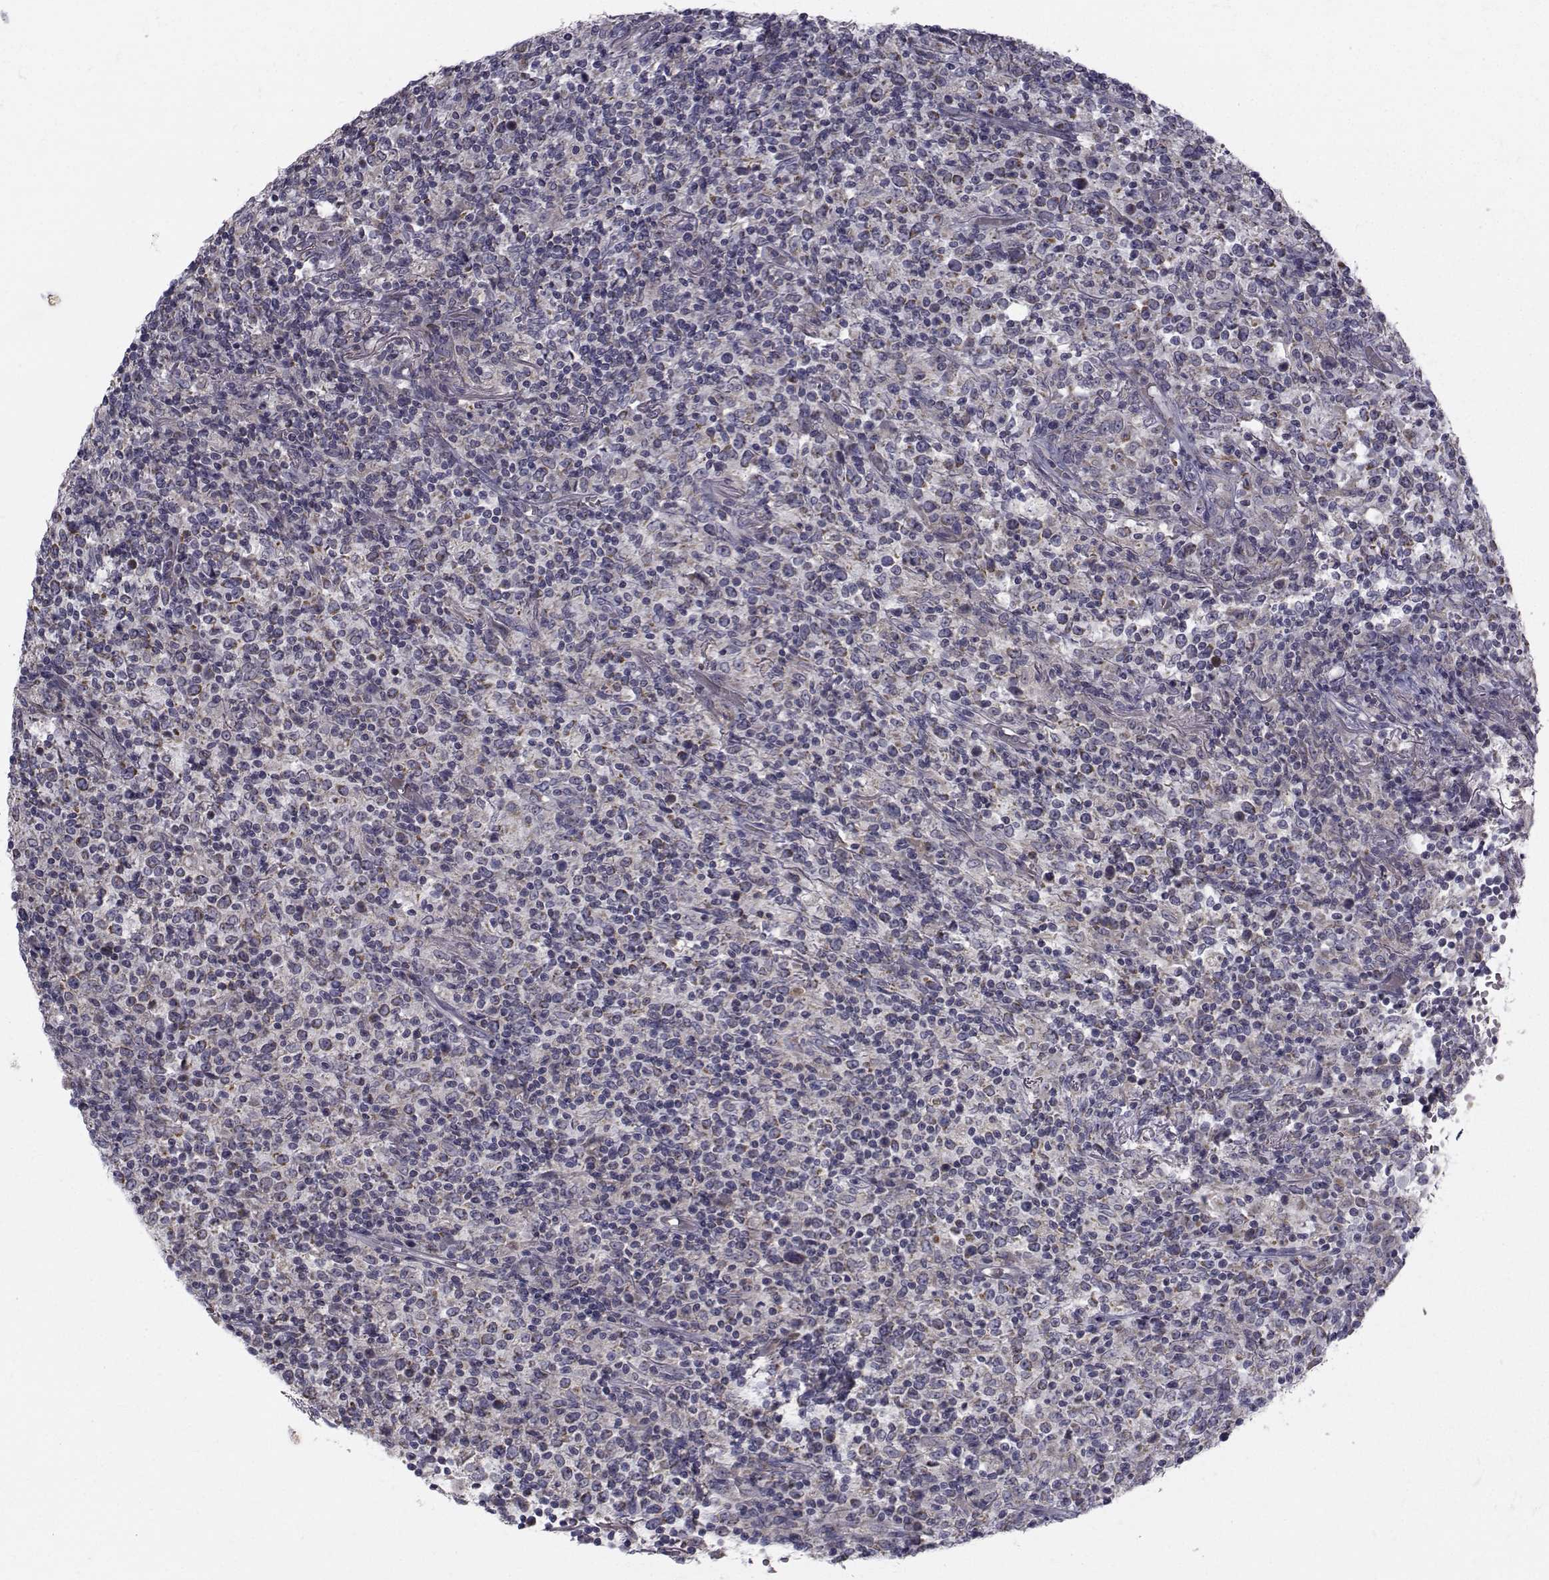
{"staining": {"intensity": "negative", "quantity": "none", "location": "none"}, "tissue": "lymphoma", "cell_type": "Tumor cells", "image_type": "cancer", "snomed": [{"axis": "morphology", "description": "Malignant lymphoma, non-Hodgkin's type, High grade"}, {"axis": "topography", "description": "Lung"}], "caption": "Human malignant lymphoma, non-Hodgkin's type (high-grade) stained for a protein using immunohistochemistry reveals no positivity in tumor cells.", "gene": "ANGPT1", "patient": {"sex": "male", "age": 79}}